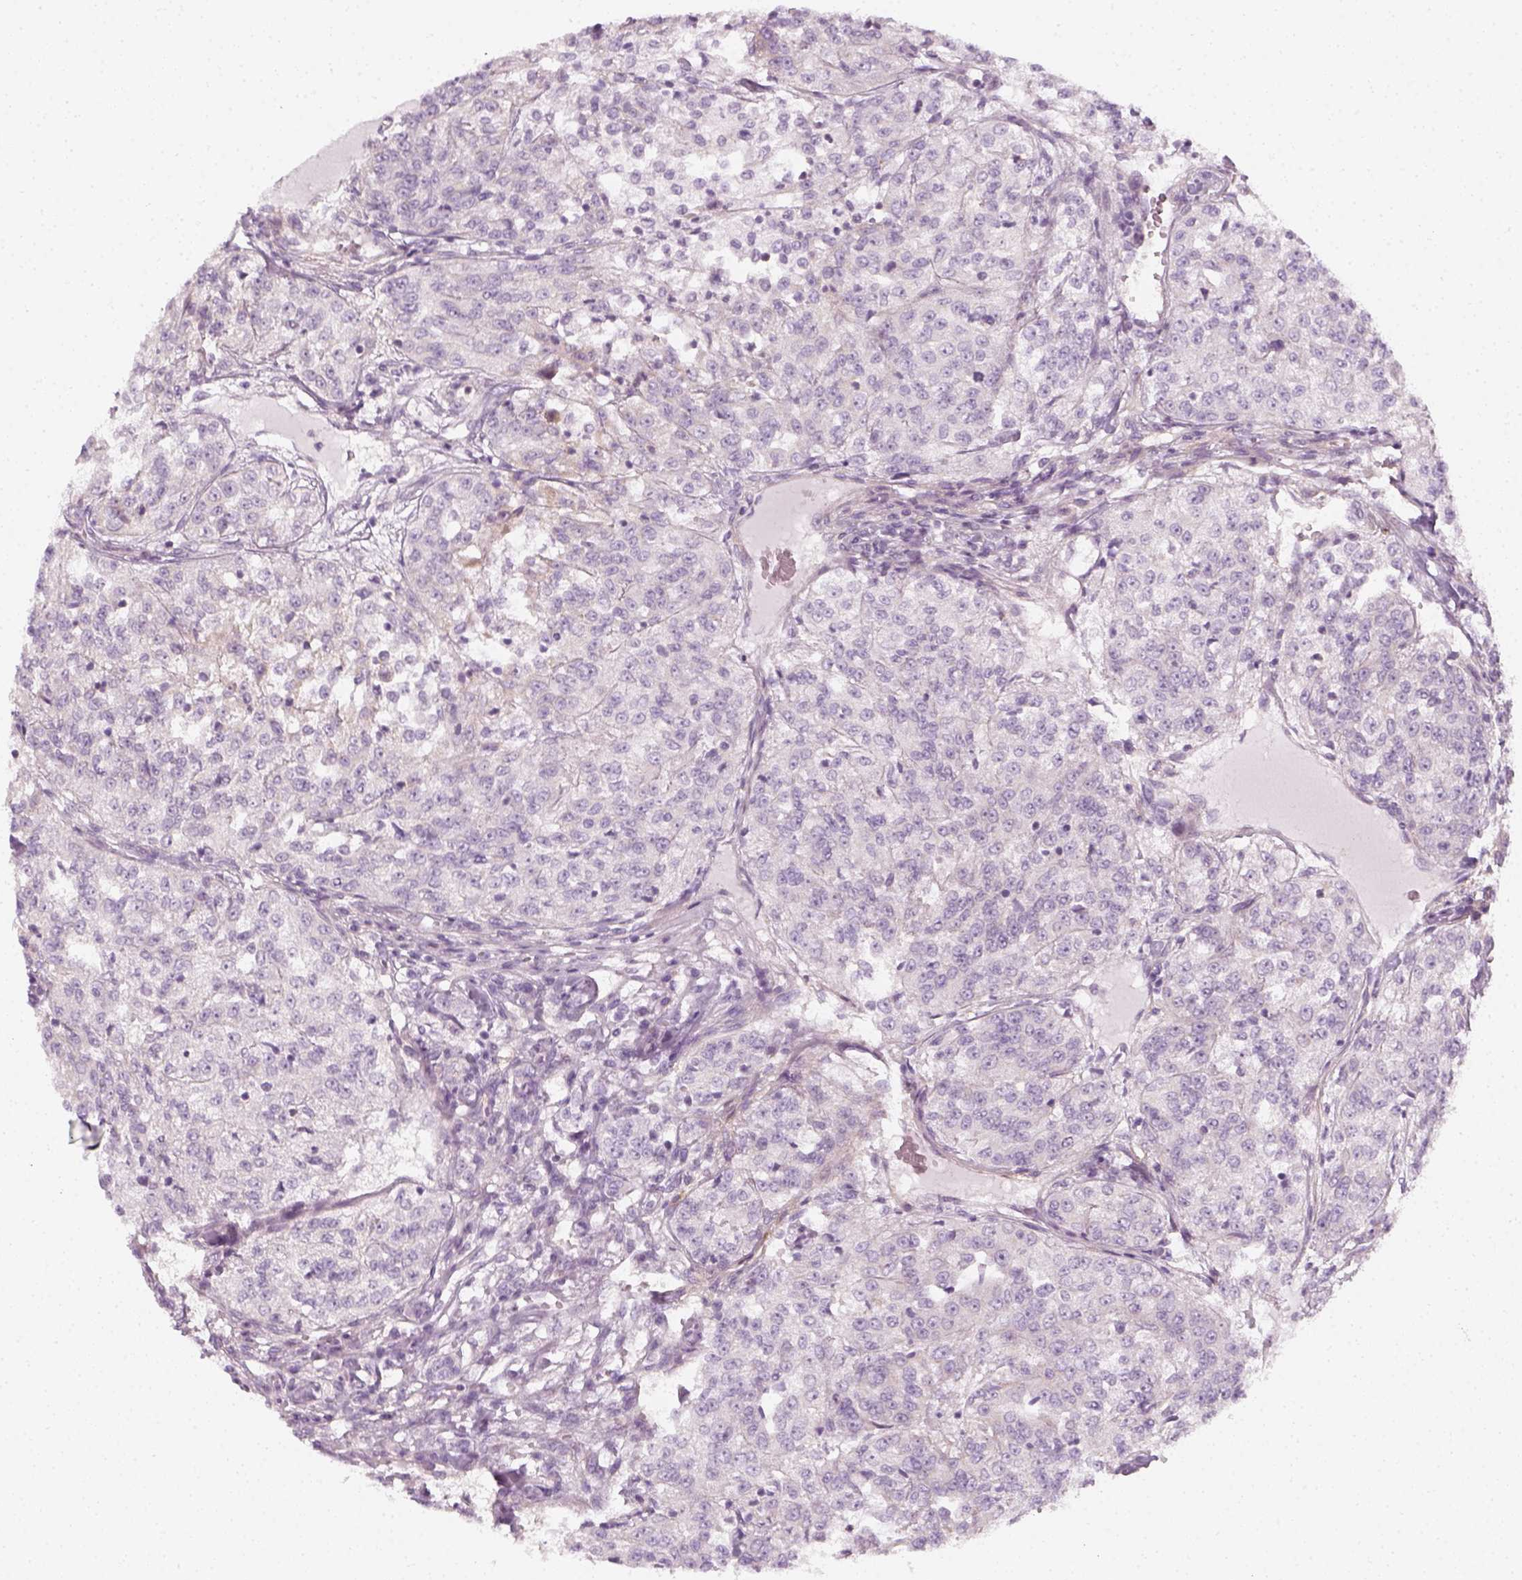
{"staining": {"intensity": "negative", "quantity": "none", "location": "none"}, "tissue": "renal cancer", "cell_type": "Tumor cells", "image_type": "cancer", "snomed": [{"axis": "morphology", "description": "Adenocarcinoma, NOS"}, {"axis": "topography", "description": "Kidney"}], "caption": "Immunohistochemistry photomicrograph of adenocarcinoma (renal) stained for a protein (brown), which reveals no expression in tumor cells.", "gene": "PRAME", "patient": {"sex": "female", "age": 63}}